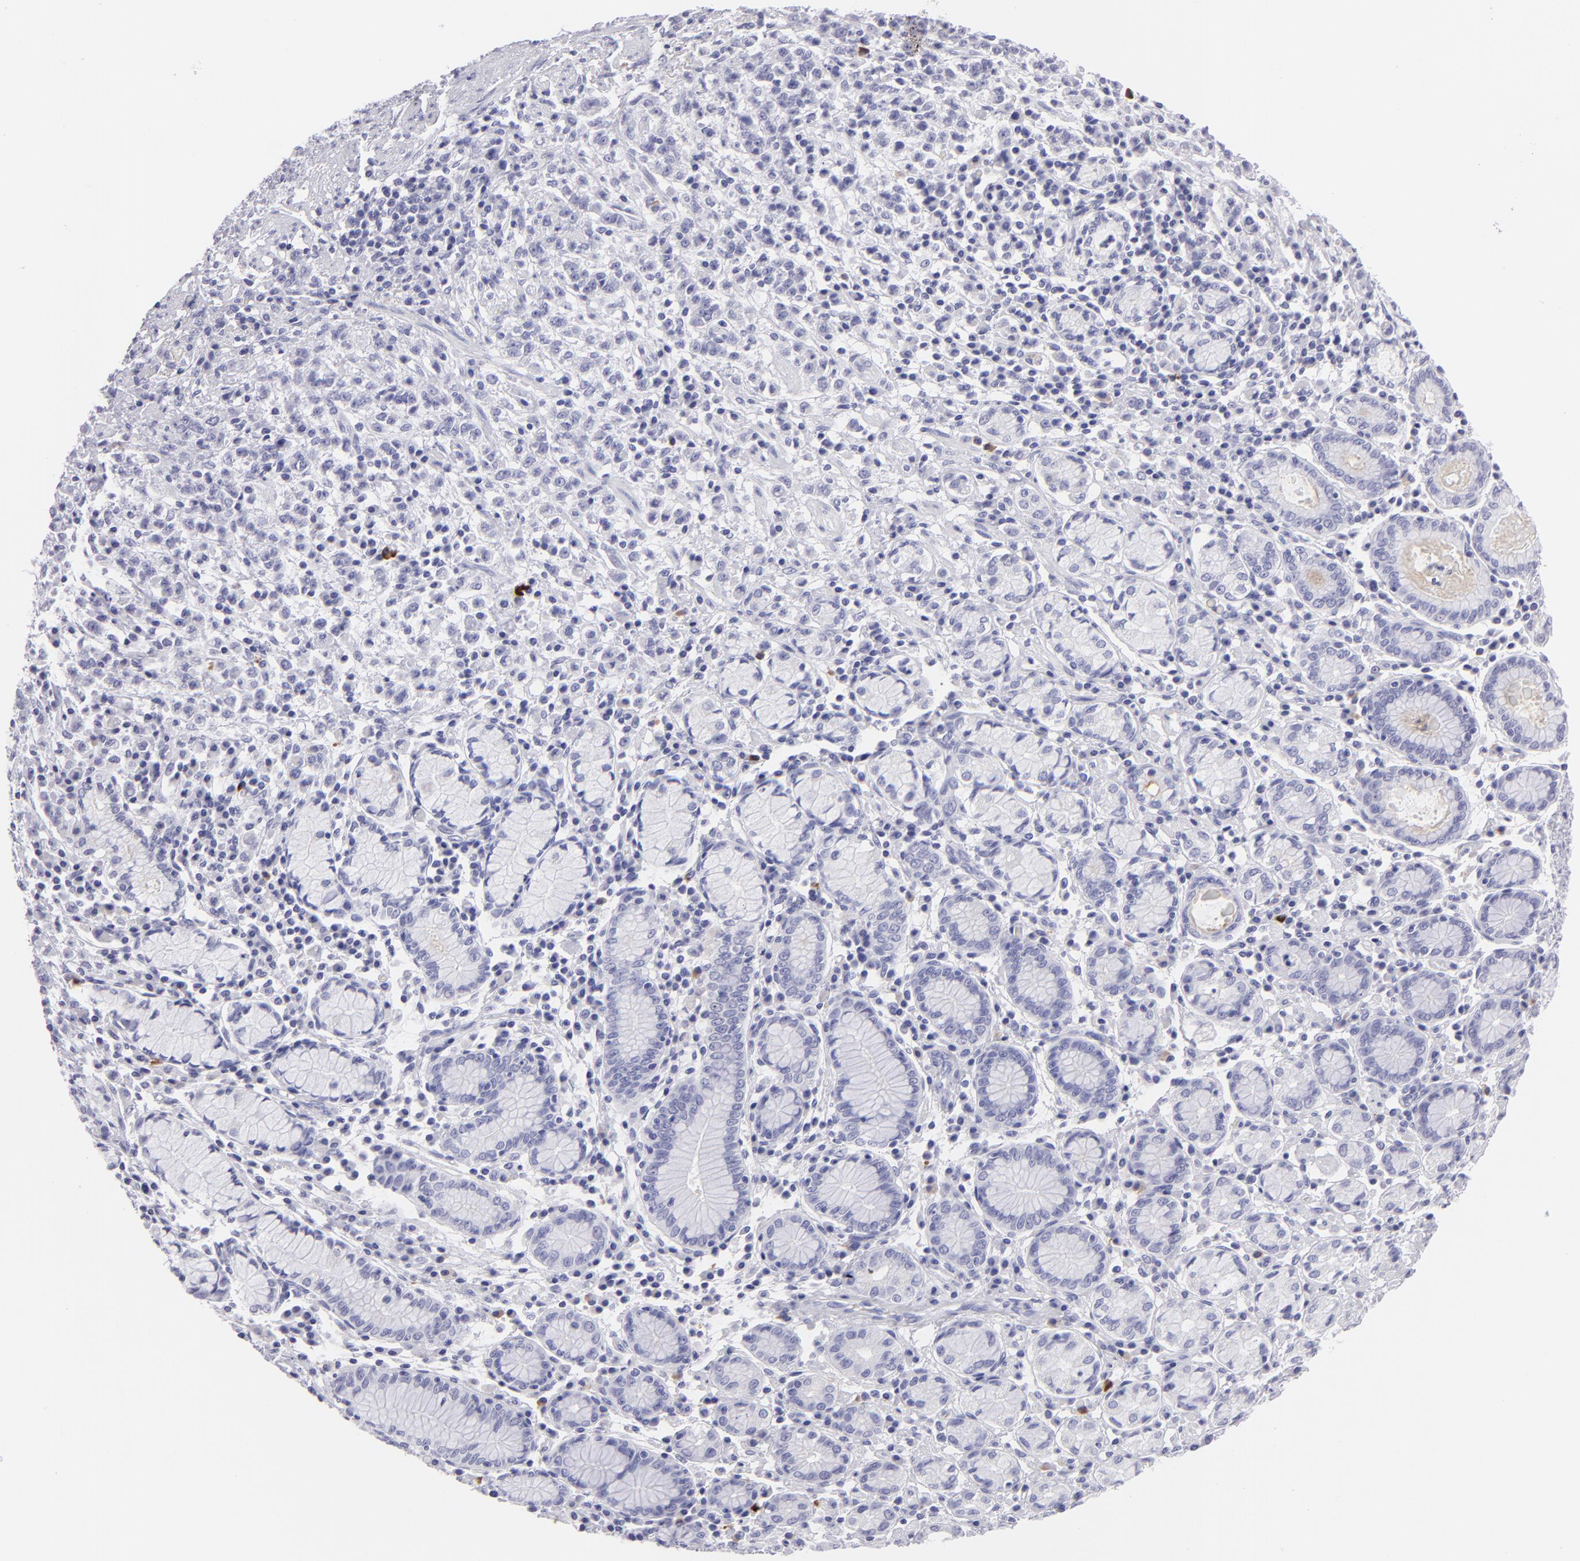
{"staining": {"intensity": "negative", "quantity": "none", "location": "none"}, "tissue": "stomach cancer", "cell_type": "Tumor cells", "image_type": "cancer", "snomed": [{"axis": "morphology", "description": "Adenocarcinoma, NOS"}, {"axis": "topography", "description": "Stomach, lower"}], "caption": "An immunohistochemistry photomicrograph of adenocarcinoma (stomach) is shown. There is no staining in tumor cells of adenocarcinoma (stomach).", "gene": "SLC1A2", "patient": {"sex": "male", "age": 88}}